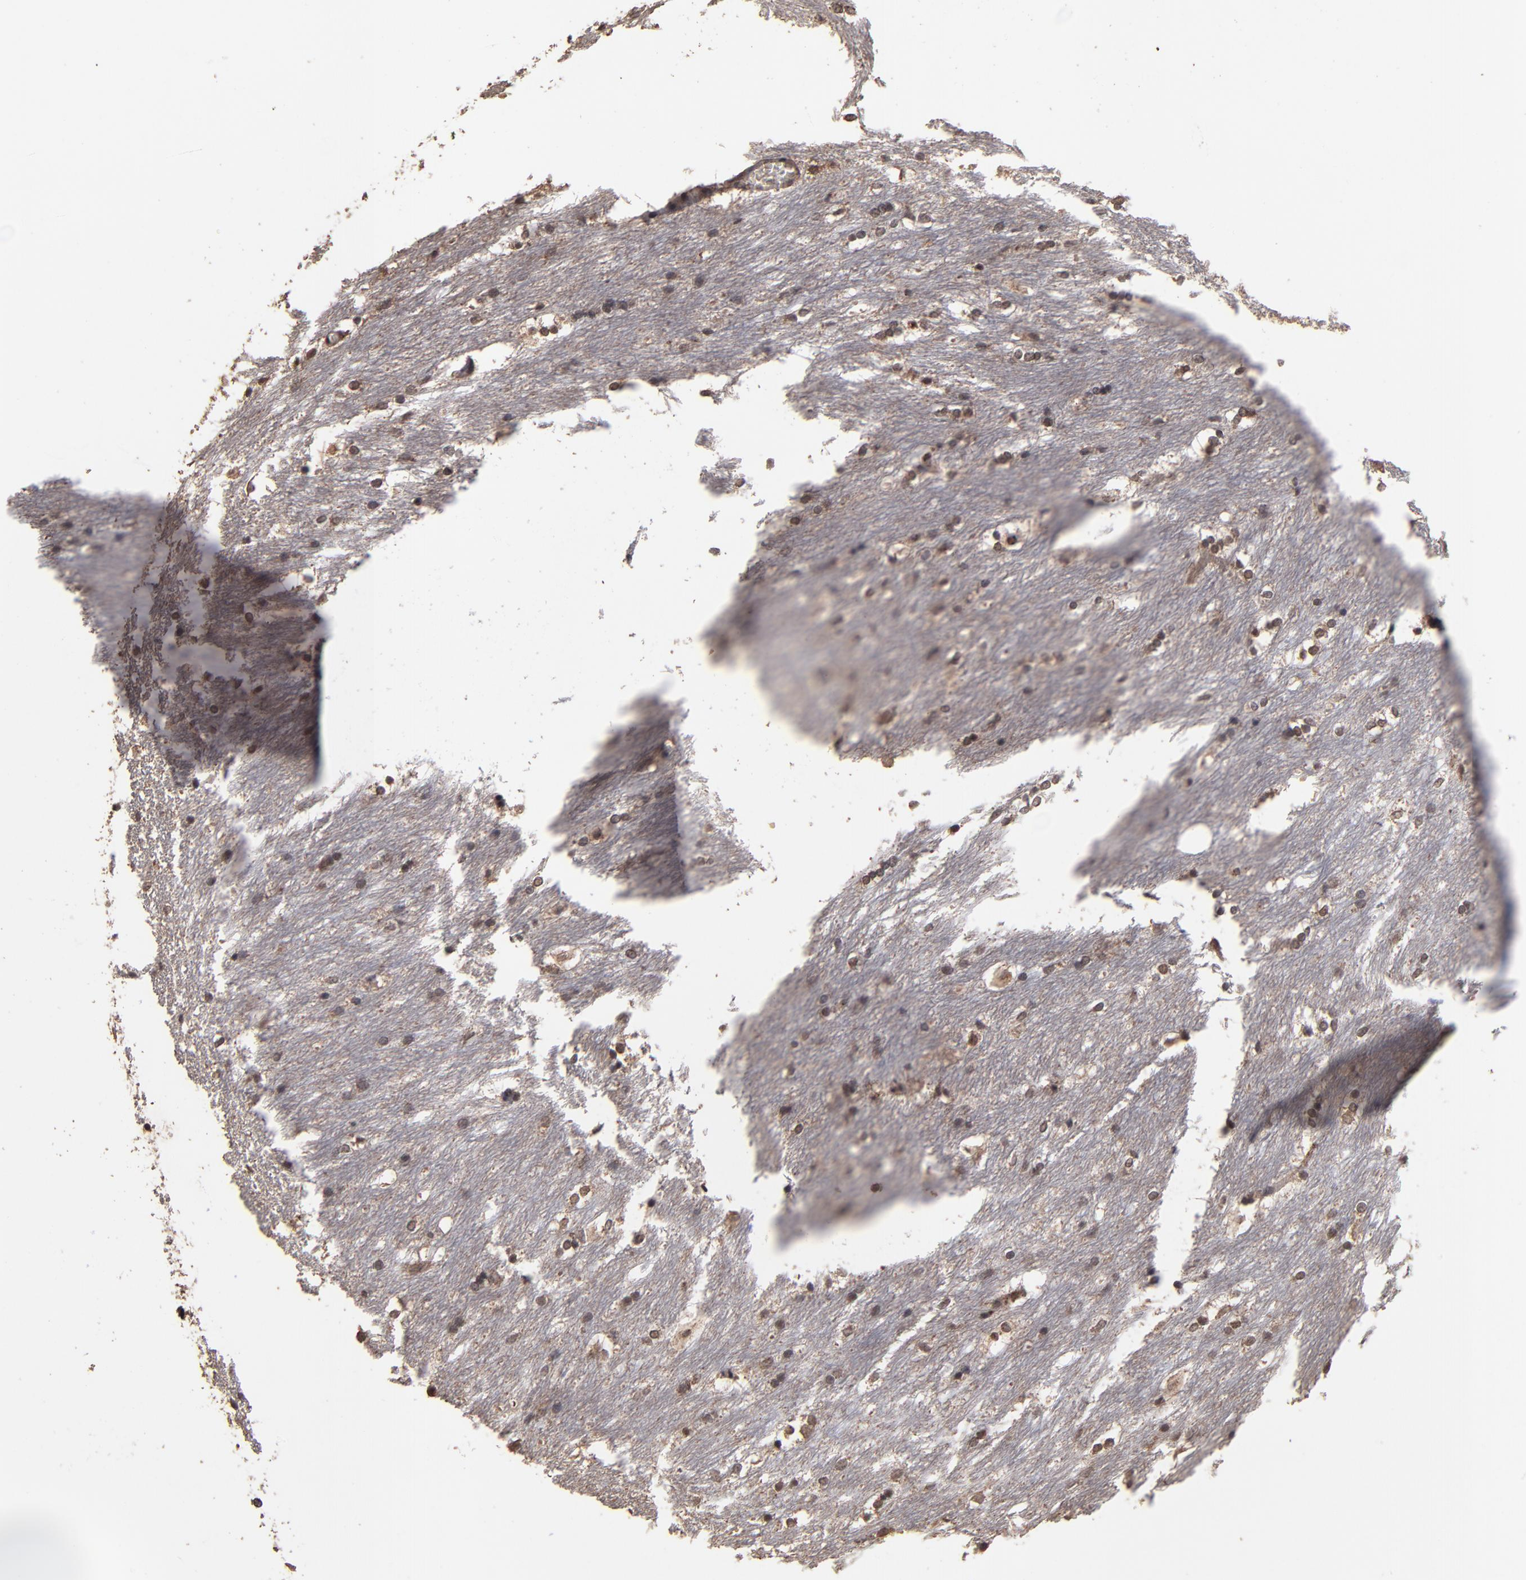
{"staining": {"intensity": "moderate", "quantity": "25%-75%", "location": "cytoplasmic/membranous"}, "tissue": "caudate", "cell_type": "Glial cells", "image_type": "normal", "snomed": [{"axis": "morphology", "description": "Normal tissue, NOS"}, {"axis": "topography", "description": "Lateral ventricle wall"}], "caption": "Immunohistochemical staining of benign human caudate displays medium levels of moderate cytoplasmic/membranous positivity in approximately 25%-75% of glial cells. Using DAB (brown) and hematoxylin (blue) stains, captured at high magnification using brightfield microscopy.", "gene": "NXF2B", "patient": {"sex": "female", "age": 19}}